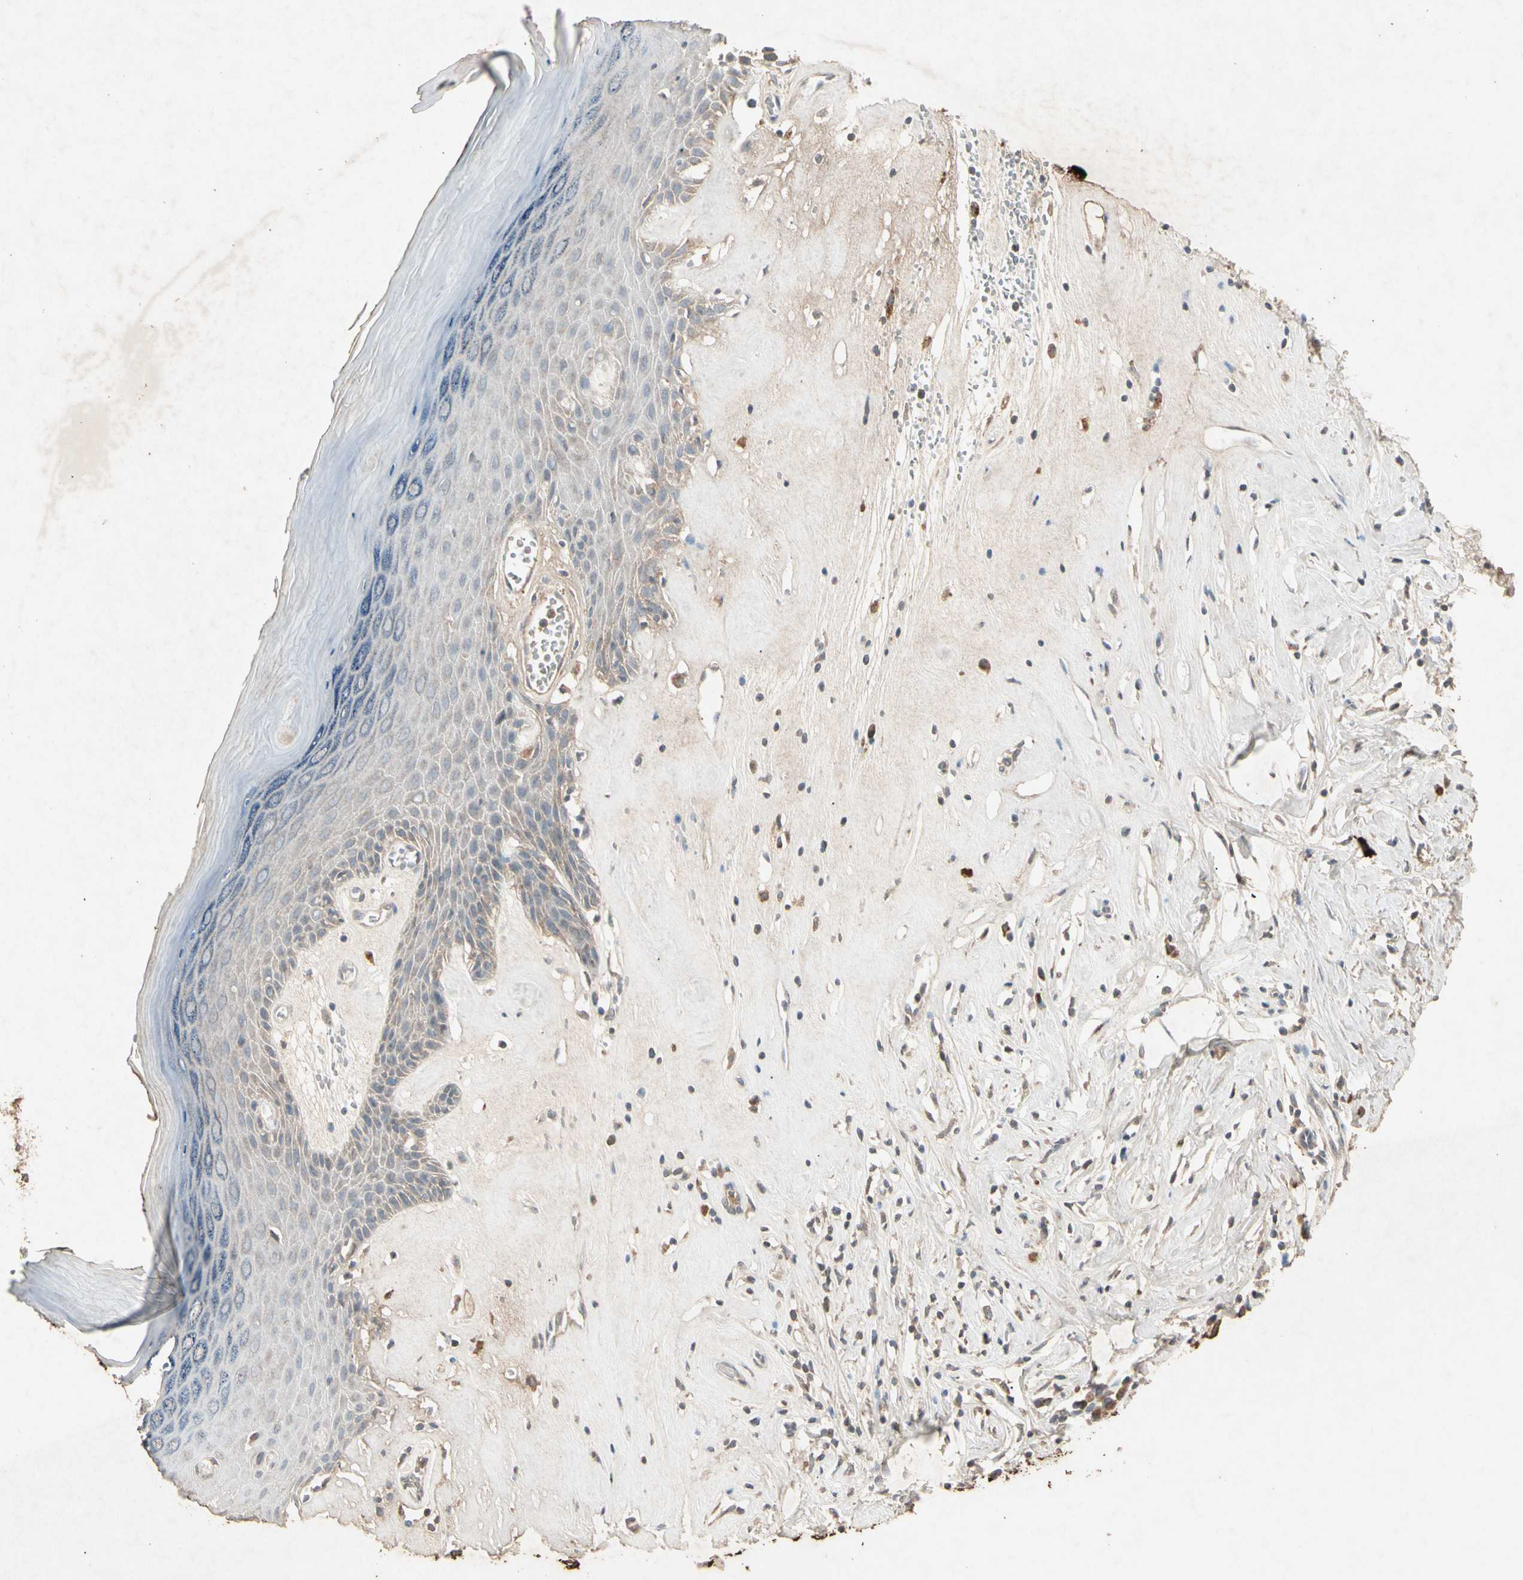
{"staining": {"intensity": "weak", "quantity": ">75%", "location": "cytoplasmic/membranous"}, "tissue": "skin", "cell_type": "Epidermal cells", "image_type": "normal", "snomed": [{"axis": "morphology", "description": "Normal tissue, NOS"}, {"axis": "morphology", "description": "Inflammation, NOS"}, {"axis": "topography", "description": "Vulva"}], "caption": "Immunohistochemistry (IHC) histopathology image of unremarkable skin: skin stained using immunohistochemistry shows low levels of weak protein expression localized specifically in the cytoplasmic/membranous of epidermal cells, appearing as a cytoplasmic/membranous brown color.", "gene": "GPLD1", "patient": {"sex": "female", "age": 84}}